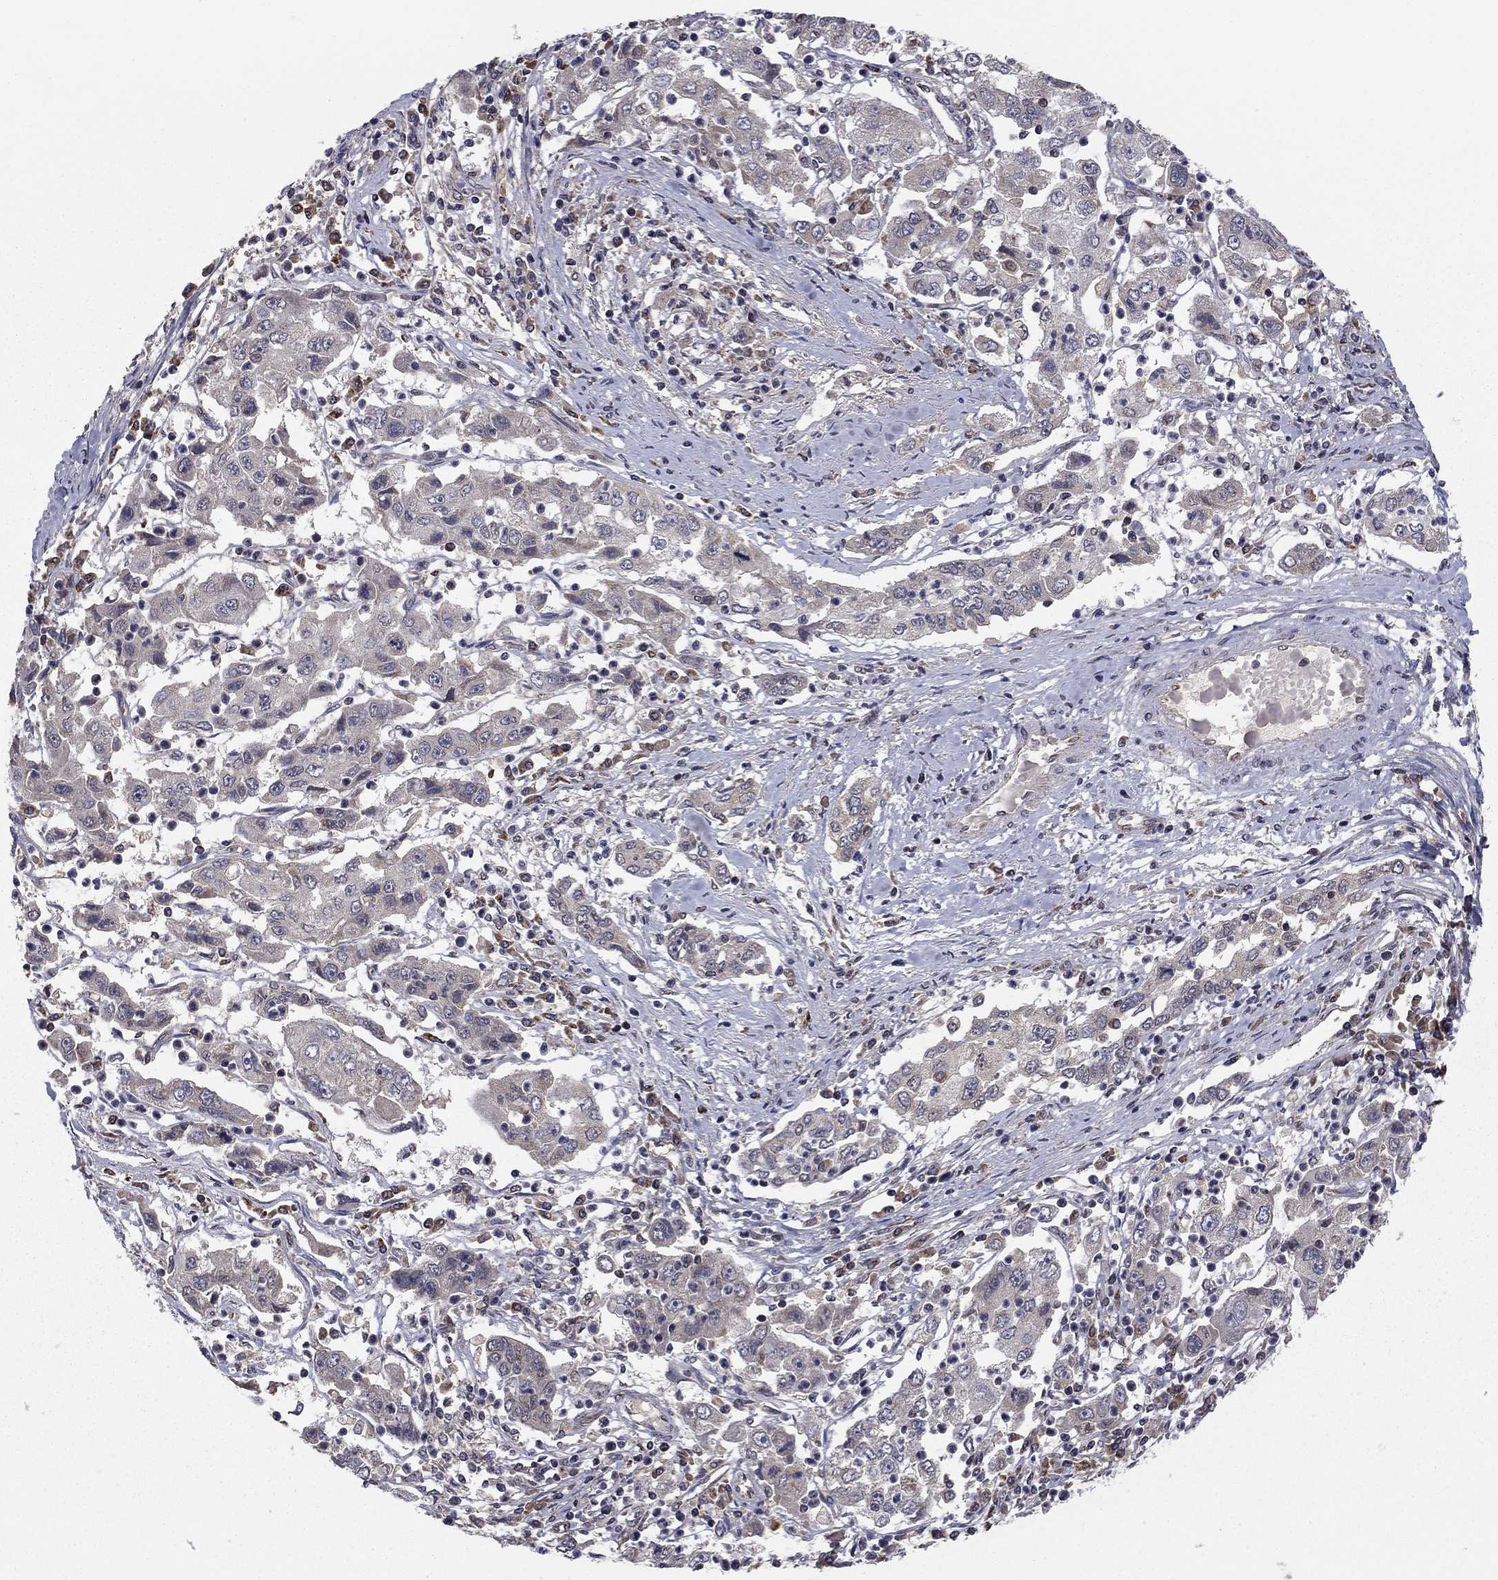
{"staining": {"intensity": "negative", "quantity": "none", "location": "none"}, "tissue": "cervical cancer", "cell_type": "Tumor cells", "image_type": "cancer", "snomed": [{"axis": "morphology", "description": "Squamous cell carcinoma, NOS"}, {"axis": "topography", "description": "Cervix"}], "caption": "A high-resolution histopathology image shows immunohistochemistry (IHC) staining of squamous cell carcinoma (cervical), which exhibits no significant positivity in tumor cells. (DAB immunohistochemistry, high magnification).", "gene": "SLC2A13", "patient": {"sex": "female", "age": 36}}